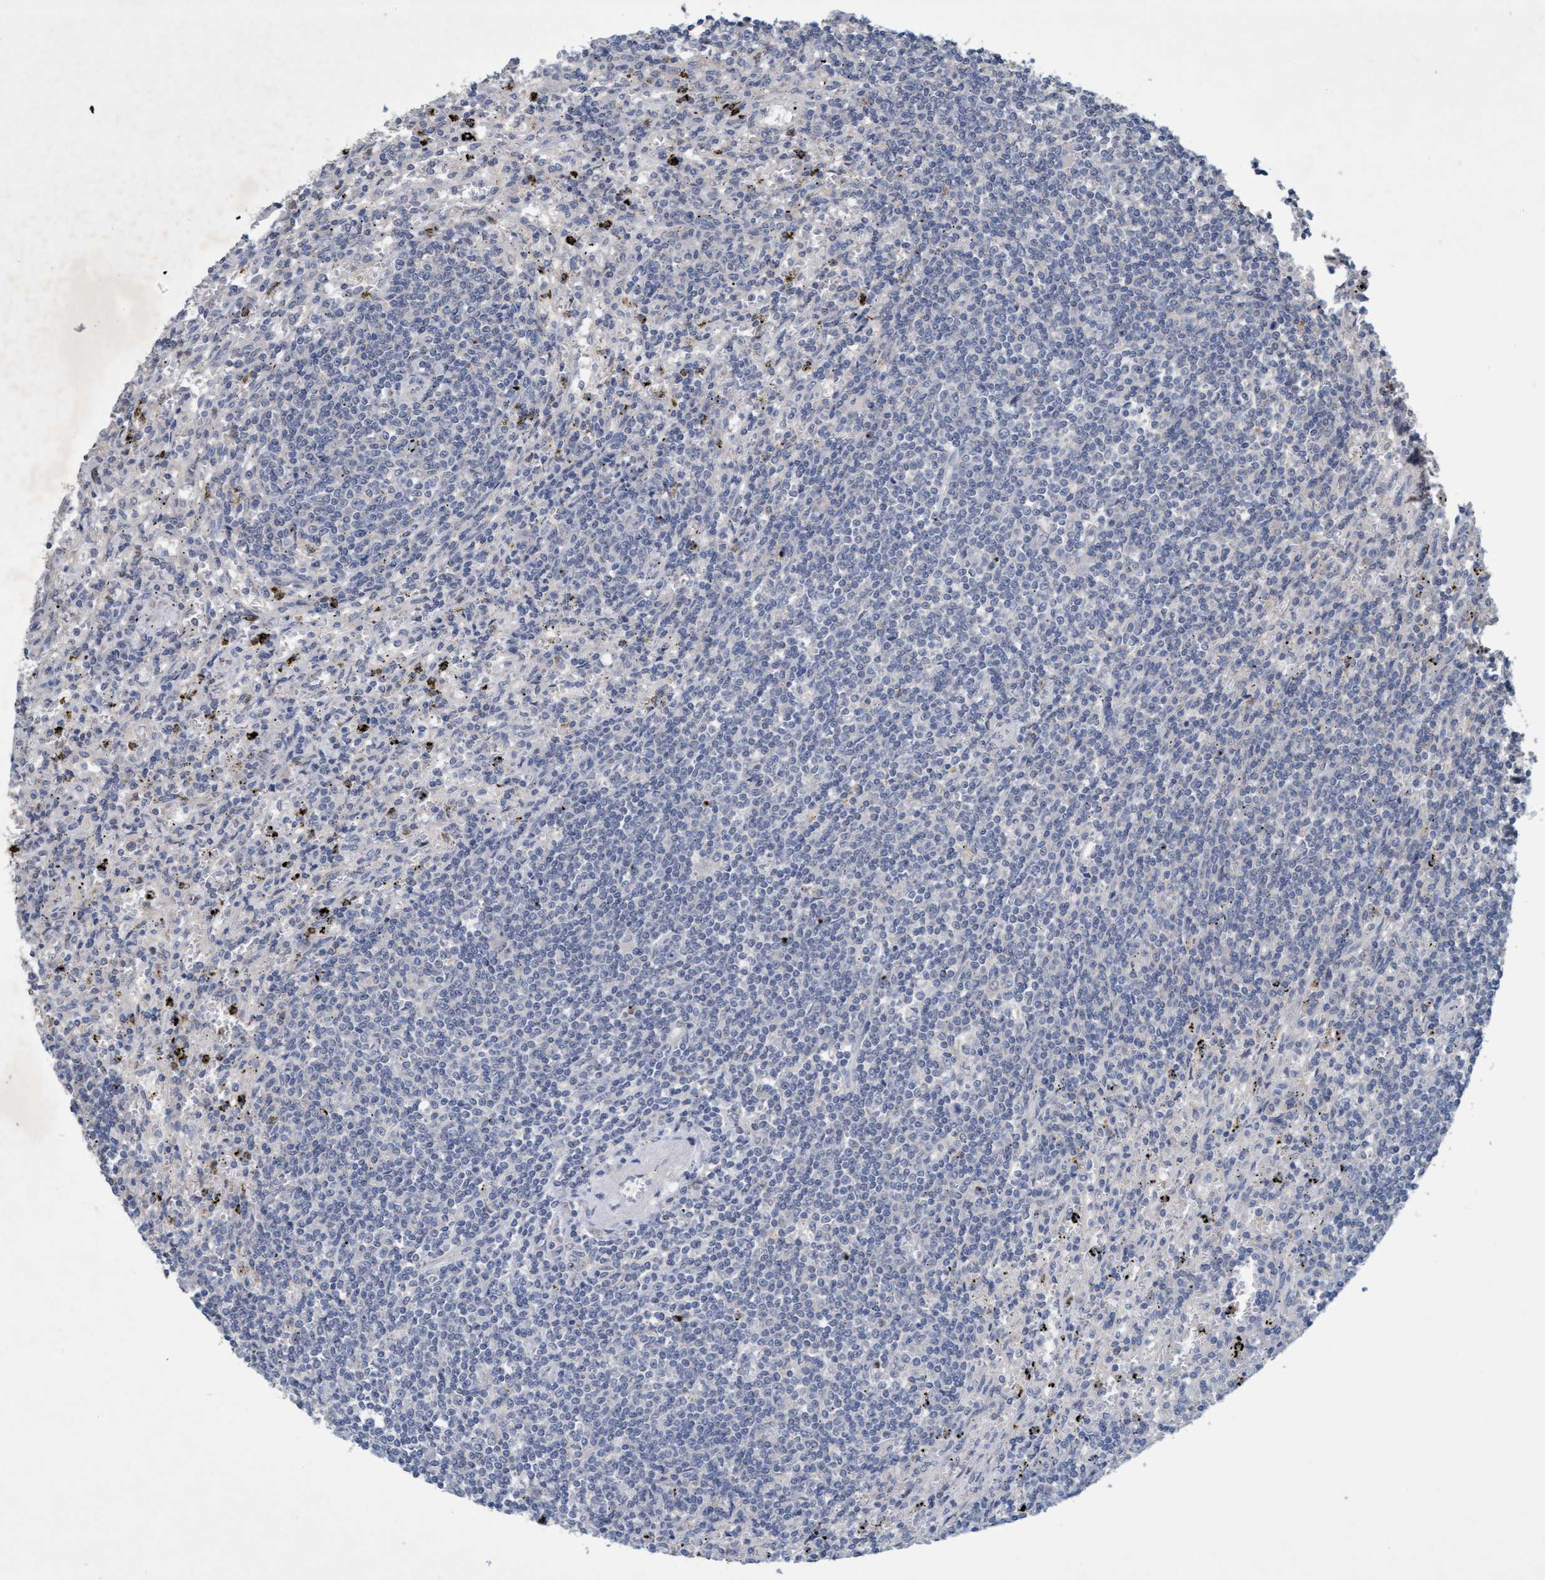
{"staining": {"intensity": "negative", "quantity": "none", "location": "none"}, "tissue": "lymphoma", "cell_type": "Tumor cells", "image_type": "cancer", "snomed": [{"axis": "morphology", "description": "Malignant lymphoma, non-Hodgkin's type, Low grade"}, {"axis": "topography", "description": "Spleen"}], "caption": "The photomicrograph exhibits no significant staining in tumor cells of lymphoma.", "gene": "ZNF677", "patient": {"sex": "male", "age": 76}}